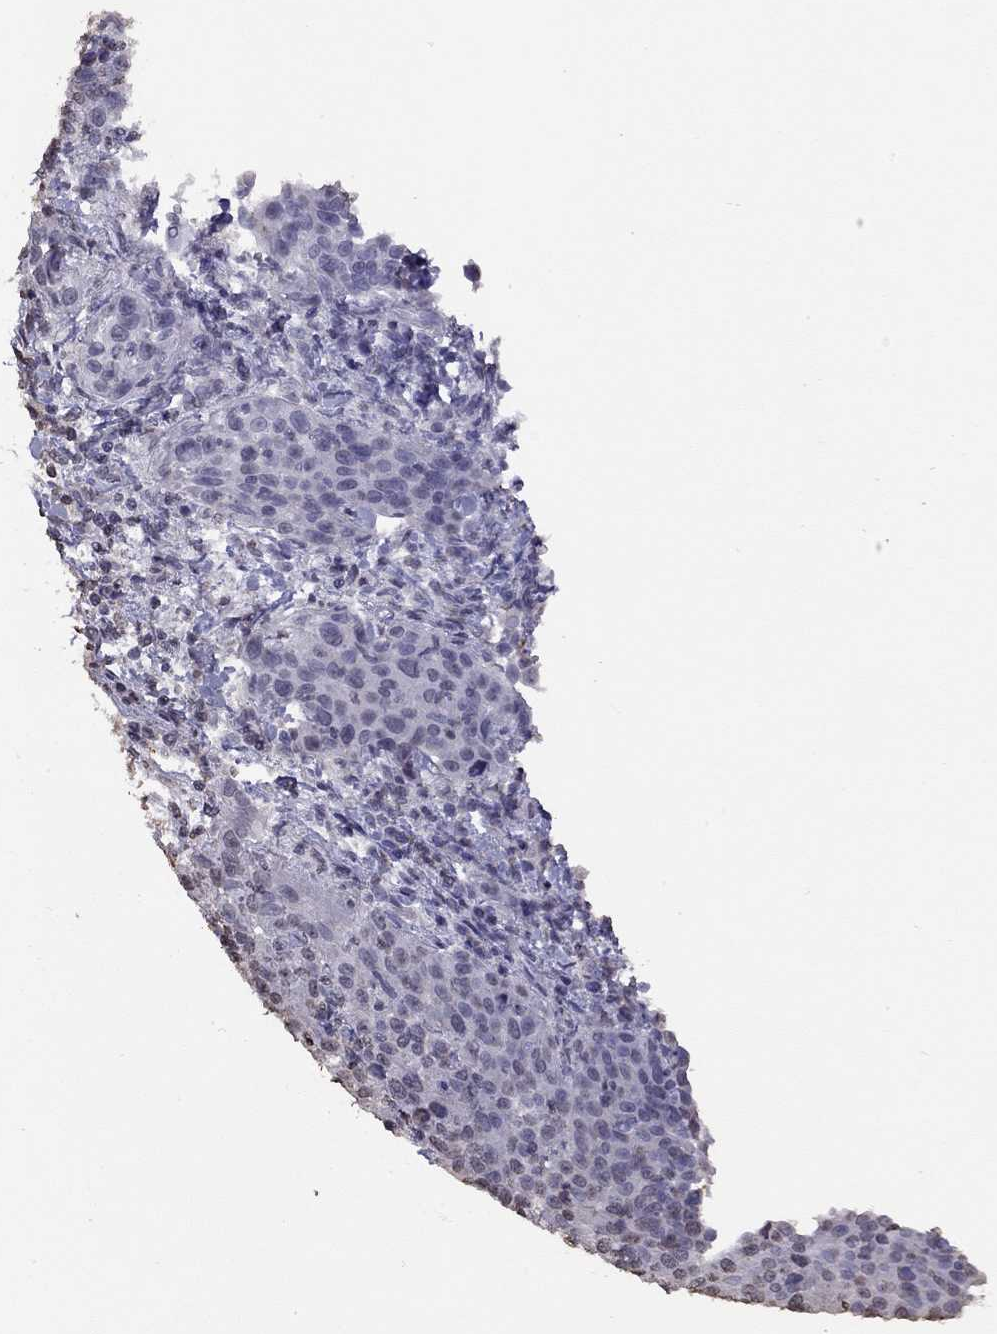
{"staining": {"intensity": "negative", "quantity": "none", "location": "none"}, "tissue": "cervical cancer", "cell_type": "Tumor cells", "image_type": "cancer", "snomed": [{"axis": "morphology", "description": "Squamous cell carcinoma, NOS"}, {"axis": "topography", "description": "Cervix"}], "caption": "High magnification brightfield microscopy of cervical cancer (squamous cell carcinoma) stained with DAB (brown) and counterstained with hematoxylin (blue): tumor cells show no significant staining.", "gene": "SUN3", "patient": {"sex": "female", "age": 26}}